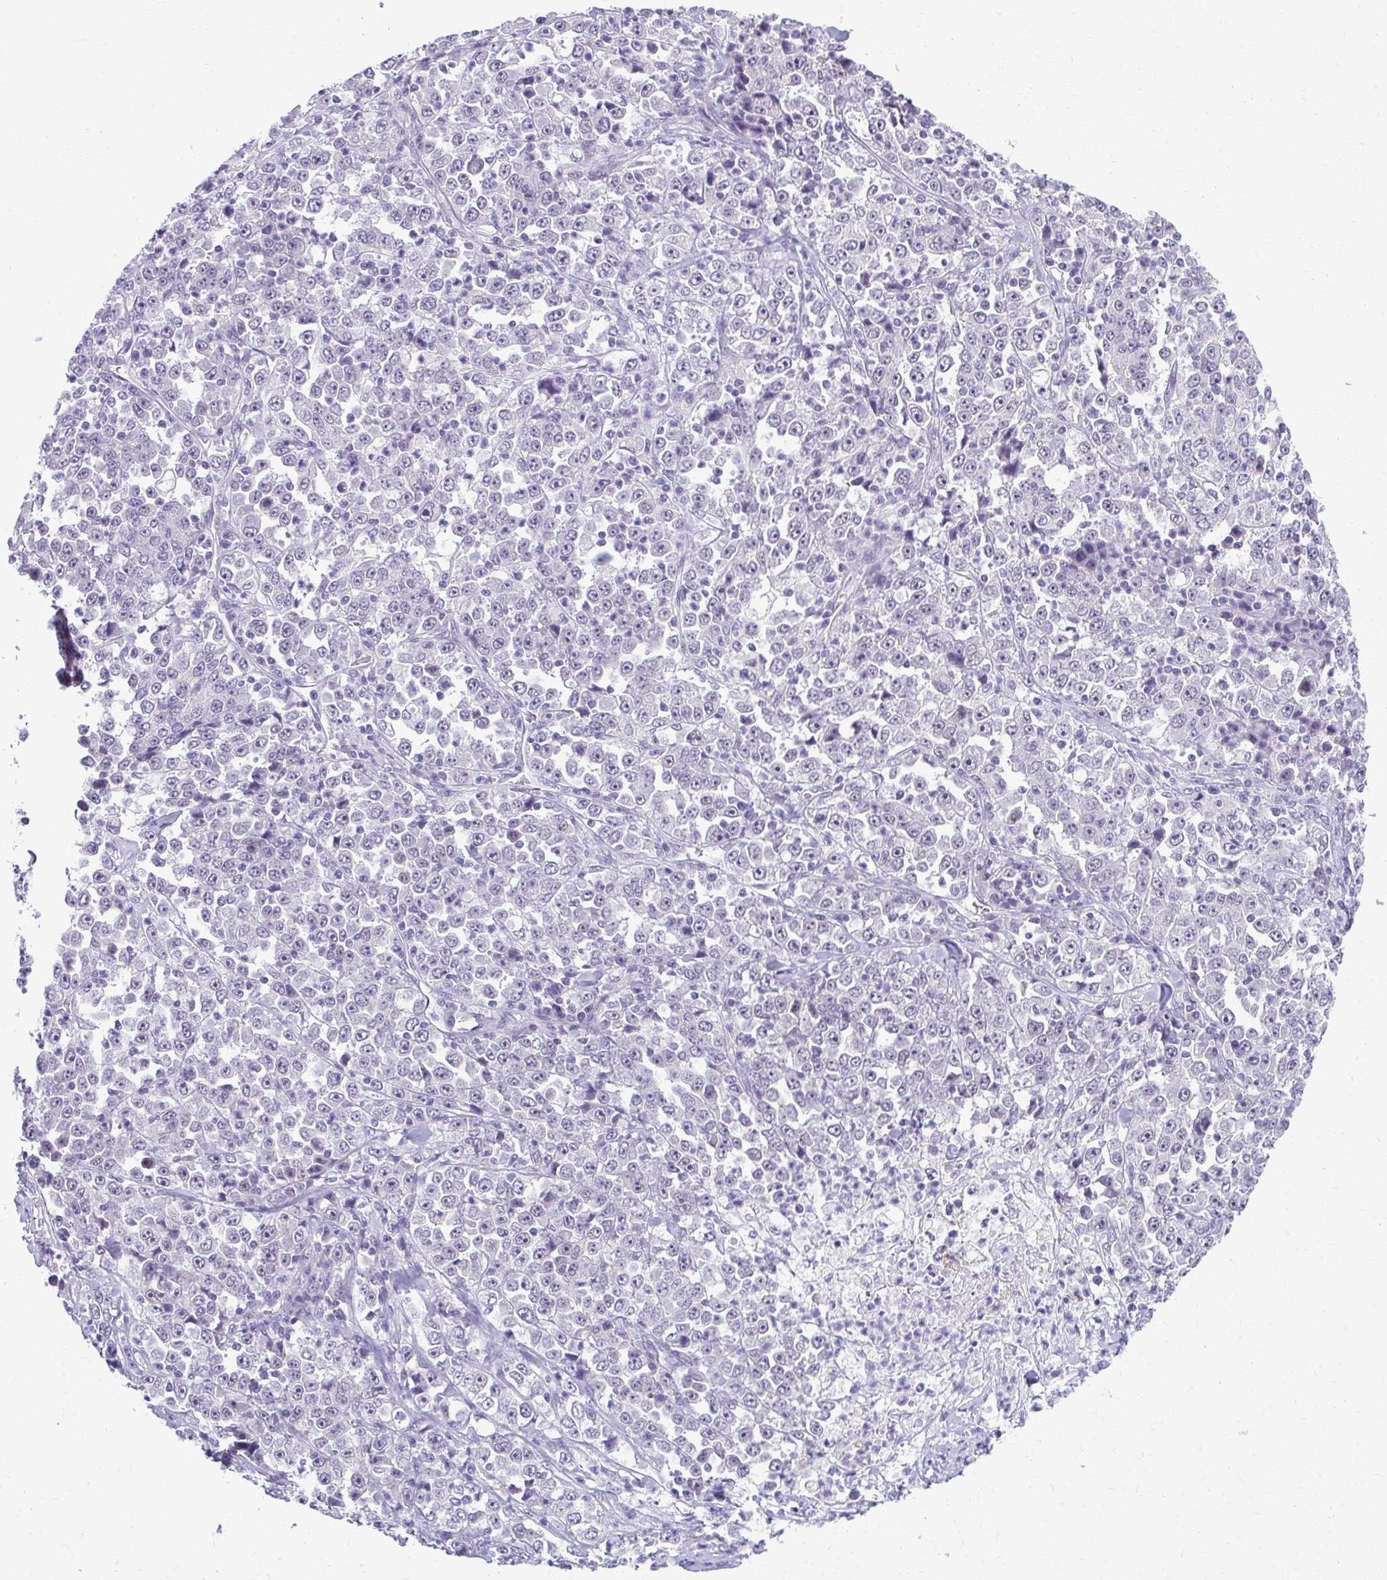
{"staining": {"intensity": "negative", "quantity": "none", "location": "none"}, "tissue": "stomach cancer", "cell_type": "Tumor cells", "image_type": "cancer", "snomed": [{"axis": "morphology", "description": "Normal tissue, NOS"}, {"axis": "morphology", "description": "Adenocarcinoma, NOS"}, {"axis": "topography", "description": "Stomach, upper"}, {"axis": "topography", "description": "Stomach"}], "caption": "Tumor cells are negative for brown protein staining in stomach adenocarcinoma.", "gene": "MAF1", "patient": {"sex": "male", "age": 59}}